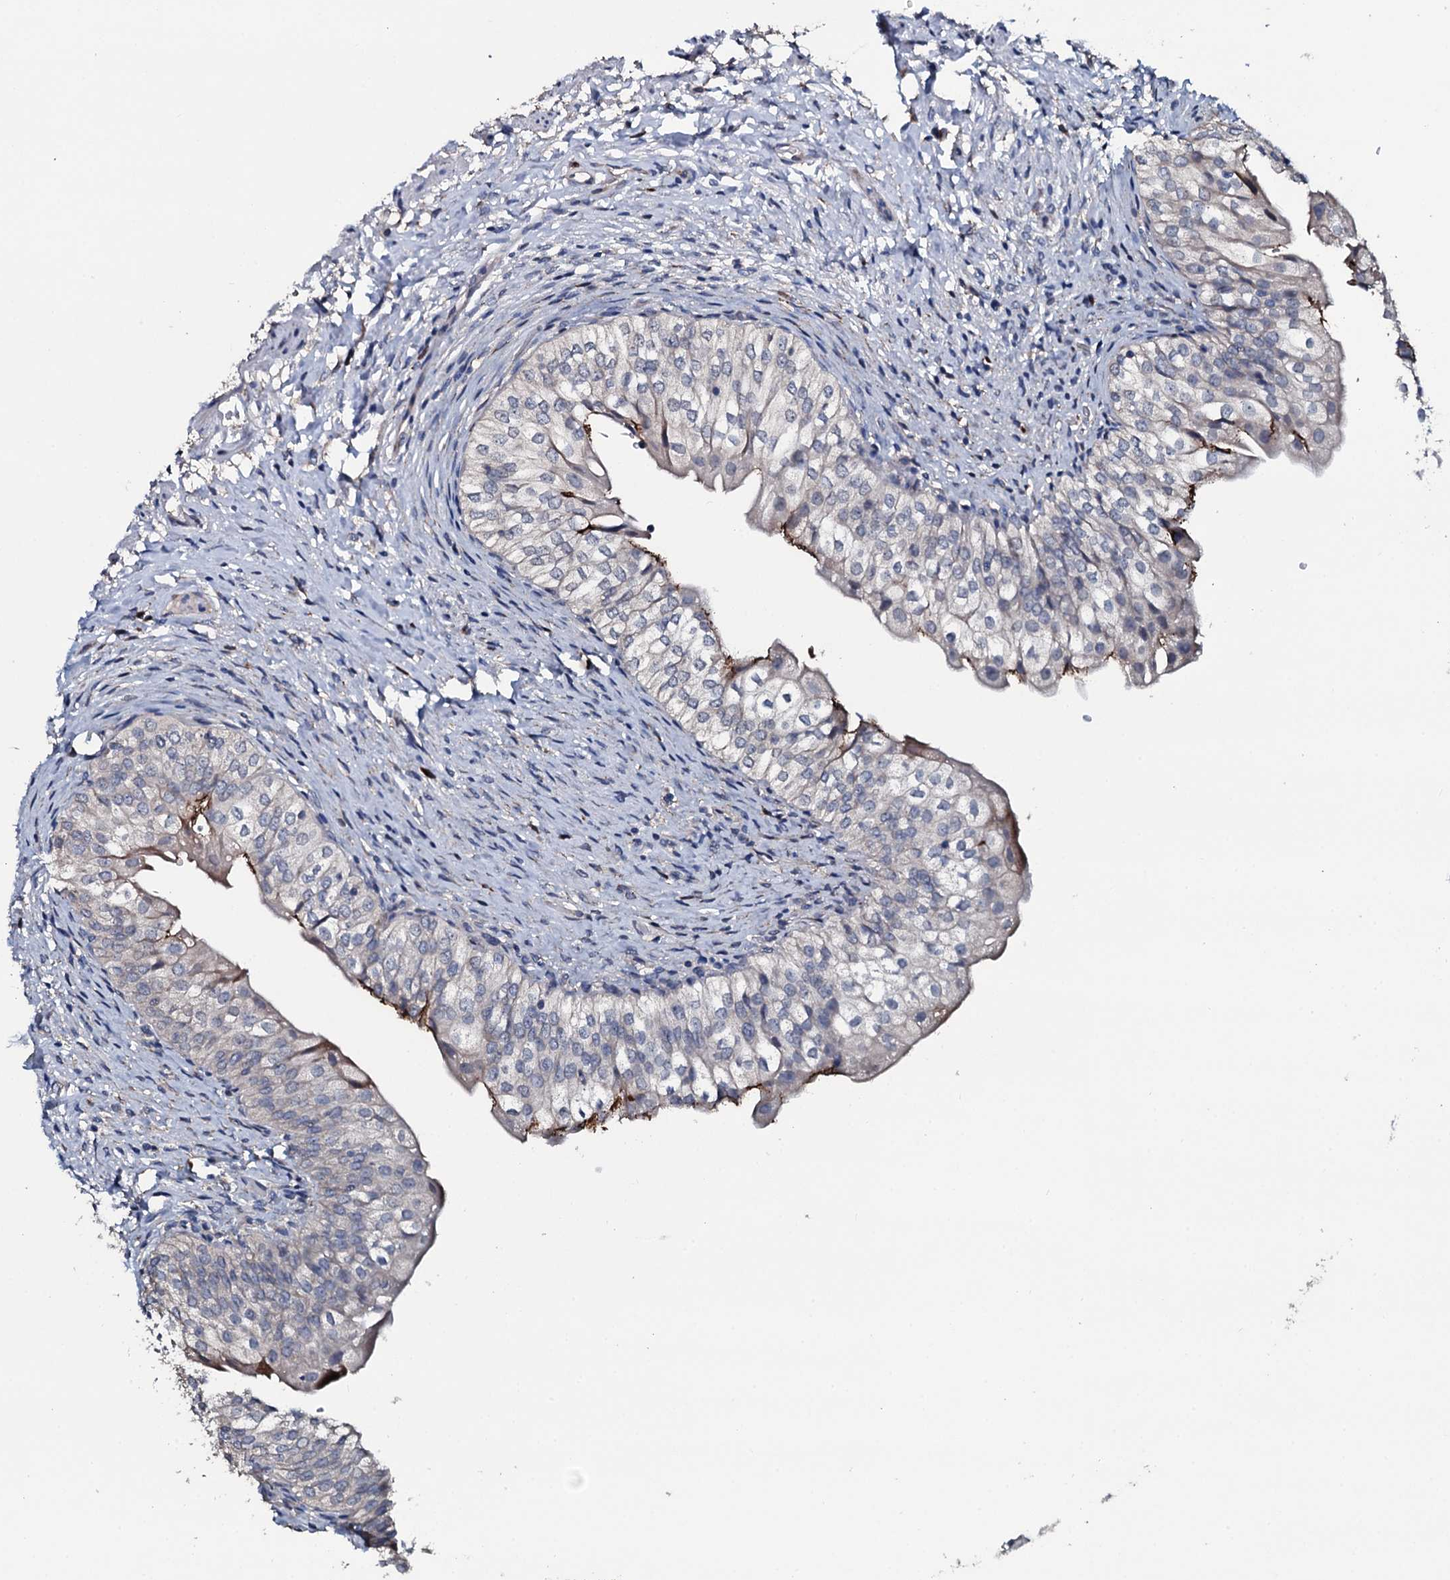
{"staining": {"intensity": "negative", "quantity": "none", "location": "none"}, "tissue": "urinary bladder", "cell_type": "Urothelial cells", "image_type": "normal", "snomed": [{"axis": "morphology", "description": "Normal tissue, NOS"}, {"axis": "topography", "description": "Urinary bladder"}], "caption": "A micrograph of human urinary bladder is negative for staining in urothelial cells. (Immunohistochemistry (ihc), brightfield microscopy, high magnification).", "gene": "IL12B", "patient": {"sex": "male", "age": 55}}